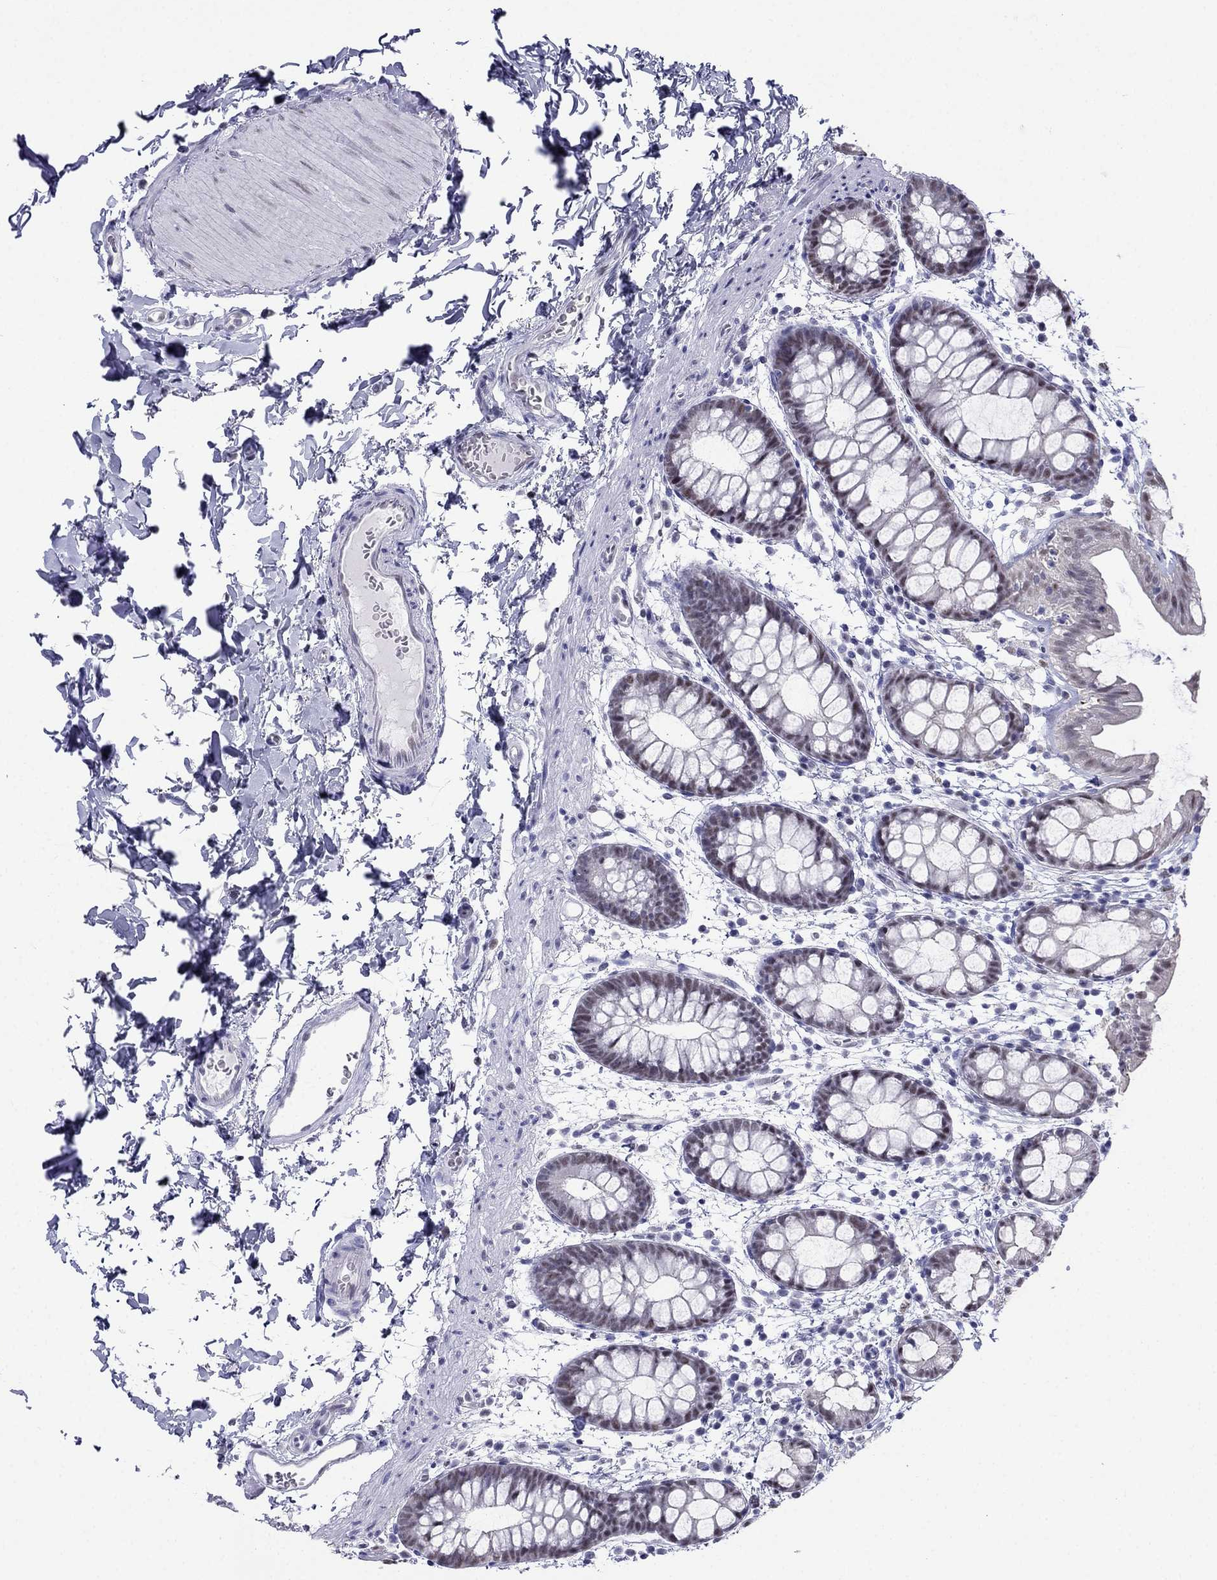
{"staining": {"intensity": "weak", "quantity": "25%-75%", "location": "nuclear"}, "tissue": "rectum", "cell_type": "Glandular cells", "image_type": "normal", "snomed": [{"axis": "morphology", "description": "Normal tissue, NOS"}, {"axis": "topography", "description": "Rectum"}], "caption": "Rectum stained with DAB (3,3'-diaminobenzidine) immunohistochemistry (IHC) exhibits low levels of weak nuclear expression in about 25%-75% of glandular cells.", "gene": "PPM1G", "patient": {"sex": "male", "age": 57}}